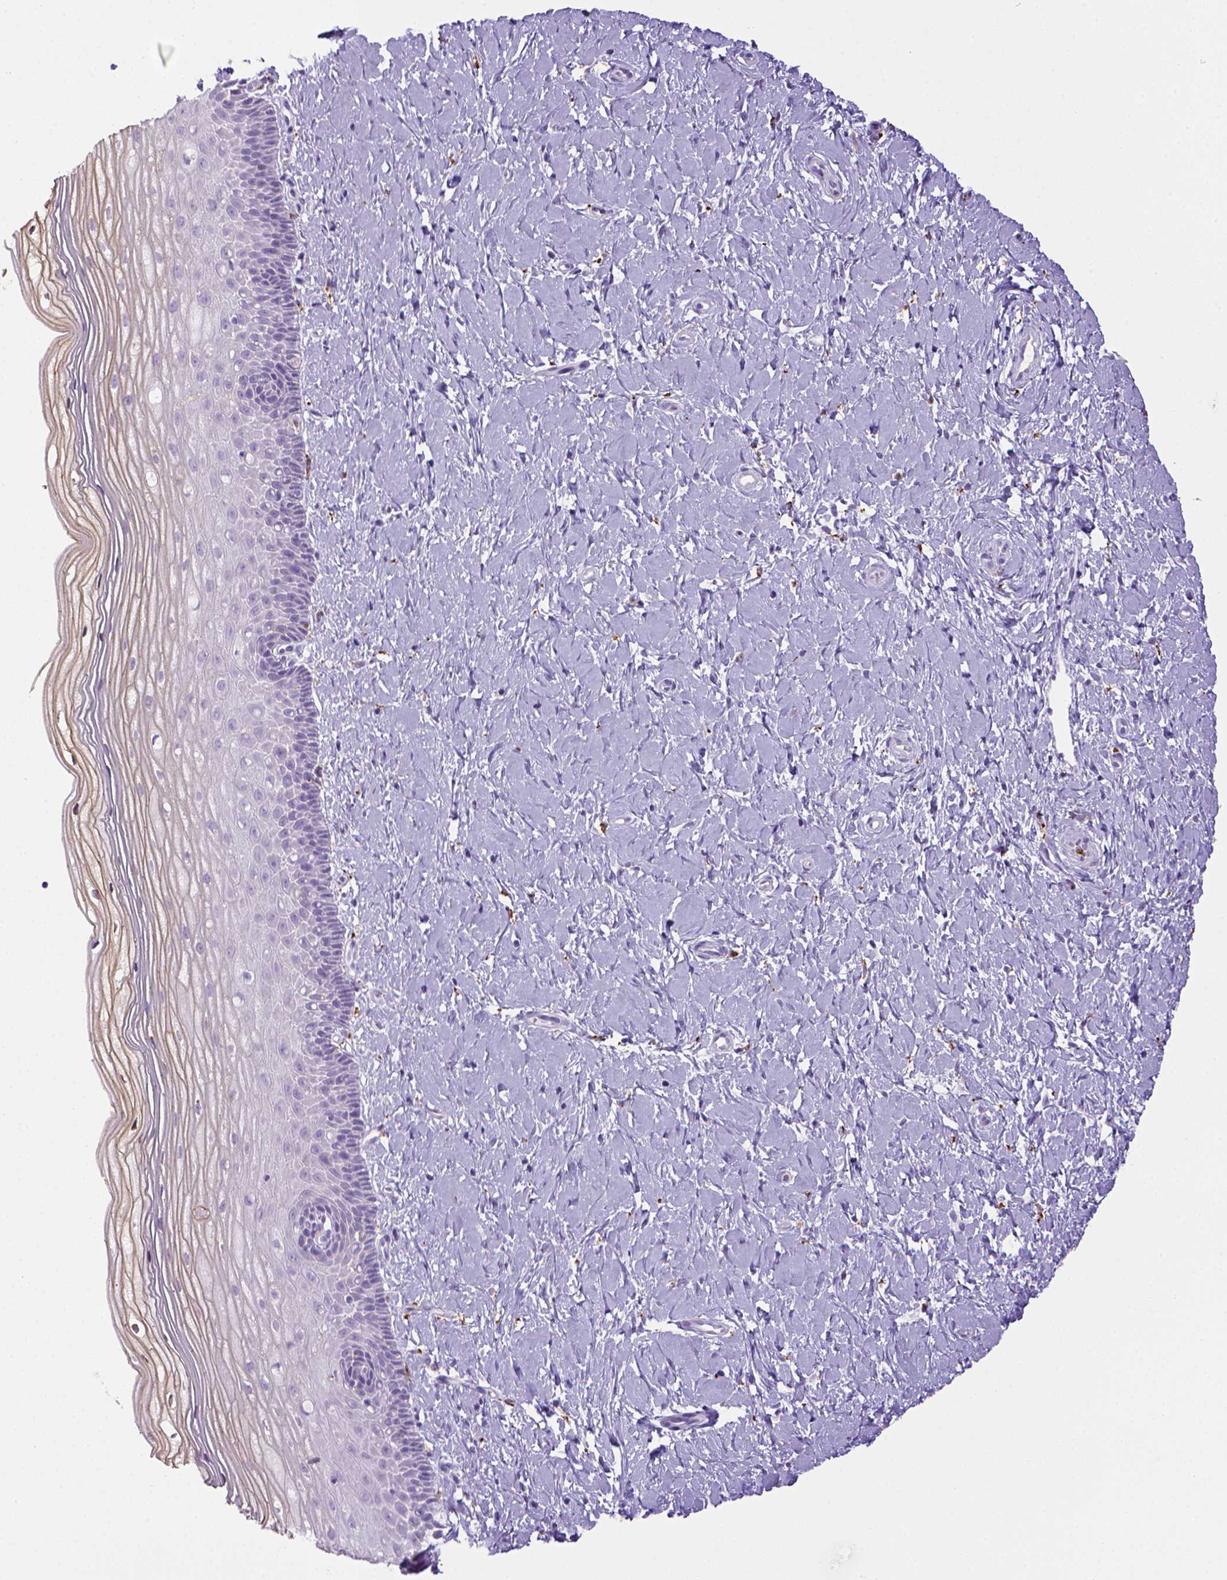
{"staining": {"intensity": "negative", "quantity": "none", "location": "none"}, "tissue": "cervix", "cell_type": "Glandular cells", "image_type": "normal", "snomed": [{"axis": "morphology", "description": "Normal tissue, NOS"}, {"axis": "topography", "description": "Cervix"}], "caption": "Immunohistochemistry (IHC) image of benign cervix: cervix stained with DAB displays no significant protein expression in glandular cells.", "gene": "CD68", "patient": {"sex": "female", "age": 37}}